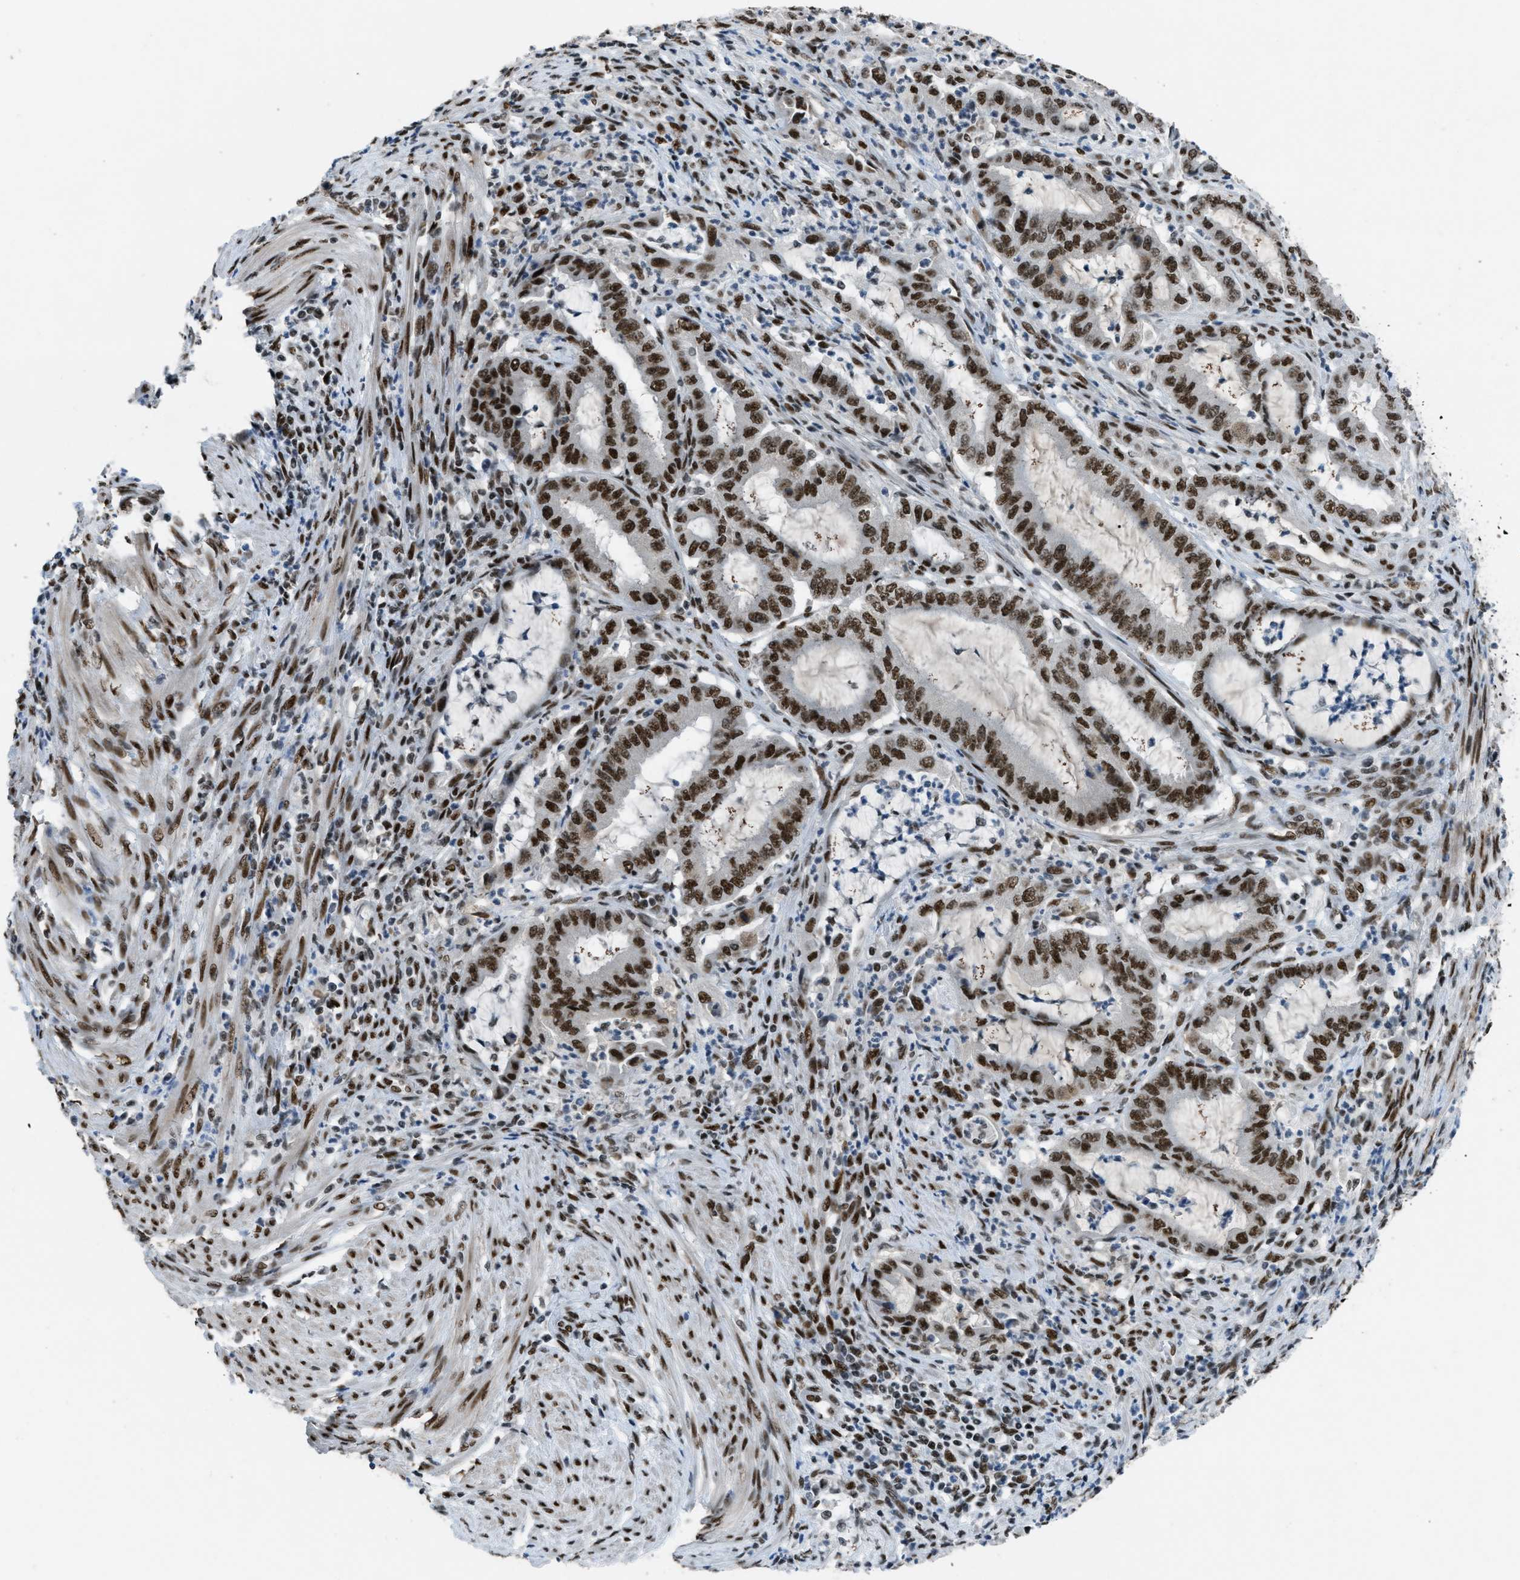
{"staining": {"intensity": "strong", "quantity": ">75%", "location": "nuclear"}, "tissue": "endometrial cancer", "cell_type": "Tumor cells", "image_type": "cancer", "snomed": [{"axis": "morphology", "description": "Adenocarcinoma, NOS"}, {"axis": "topography", "description": "Endometrium"}], "caption": "DAB (3,3'-diaminobenzidine) immunohistochemical staining of human endometrial adenocarcinoma displays strong nuclear protein expression in about >75% of tumor cells.", "gene": "GATAD2B", "patient": {"sex": "female", "age": 70}}